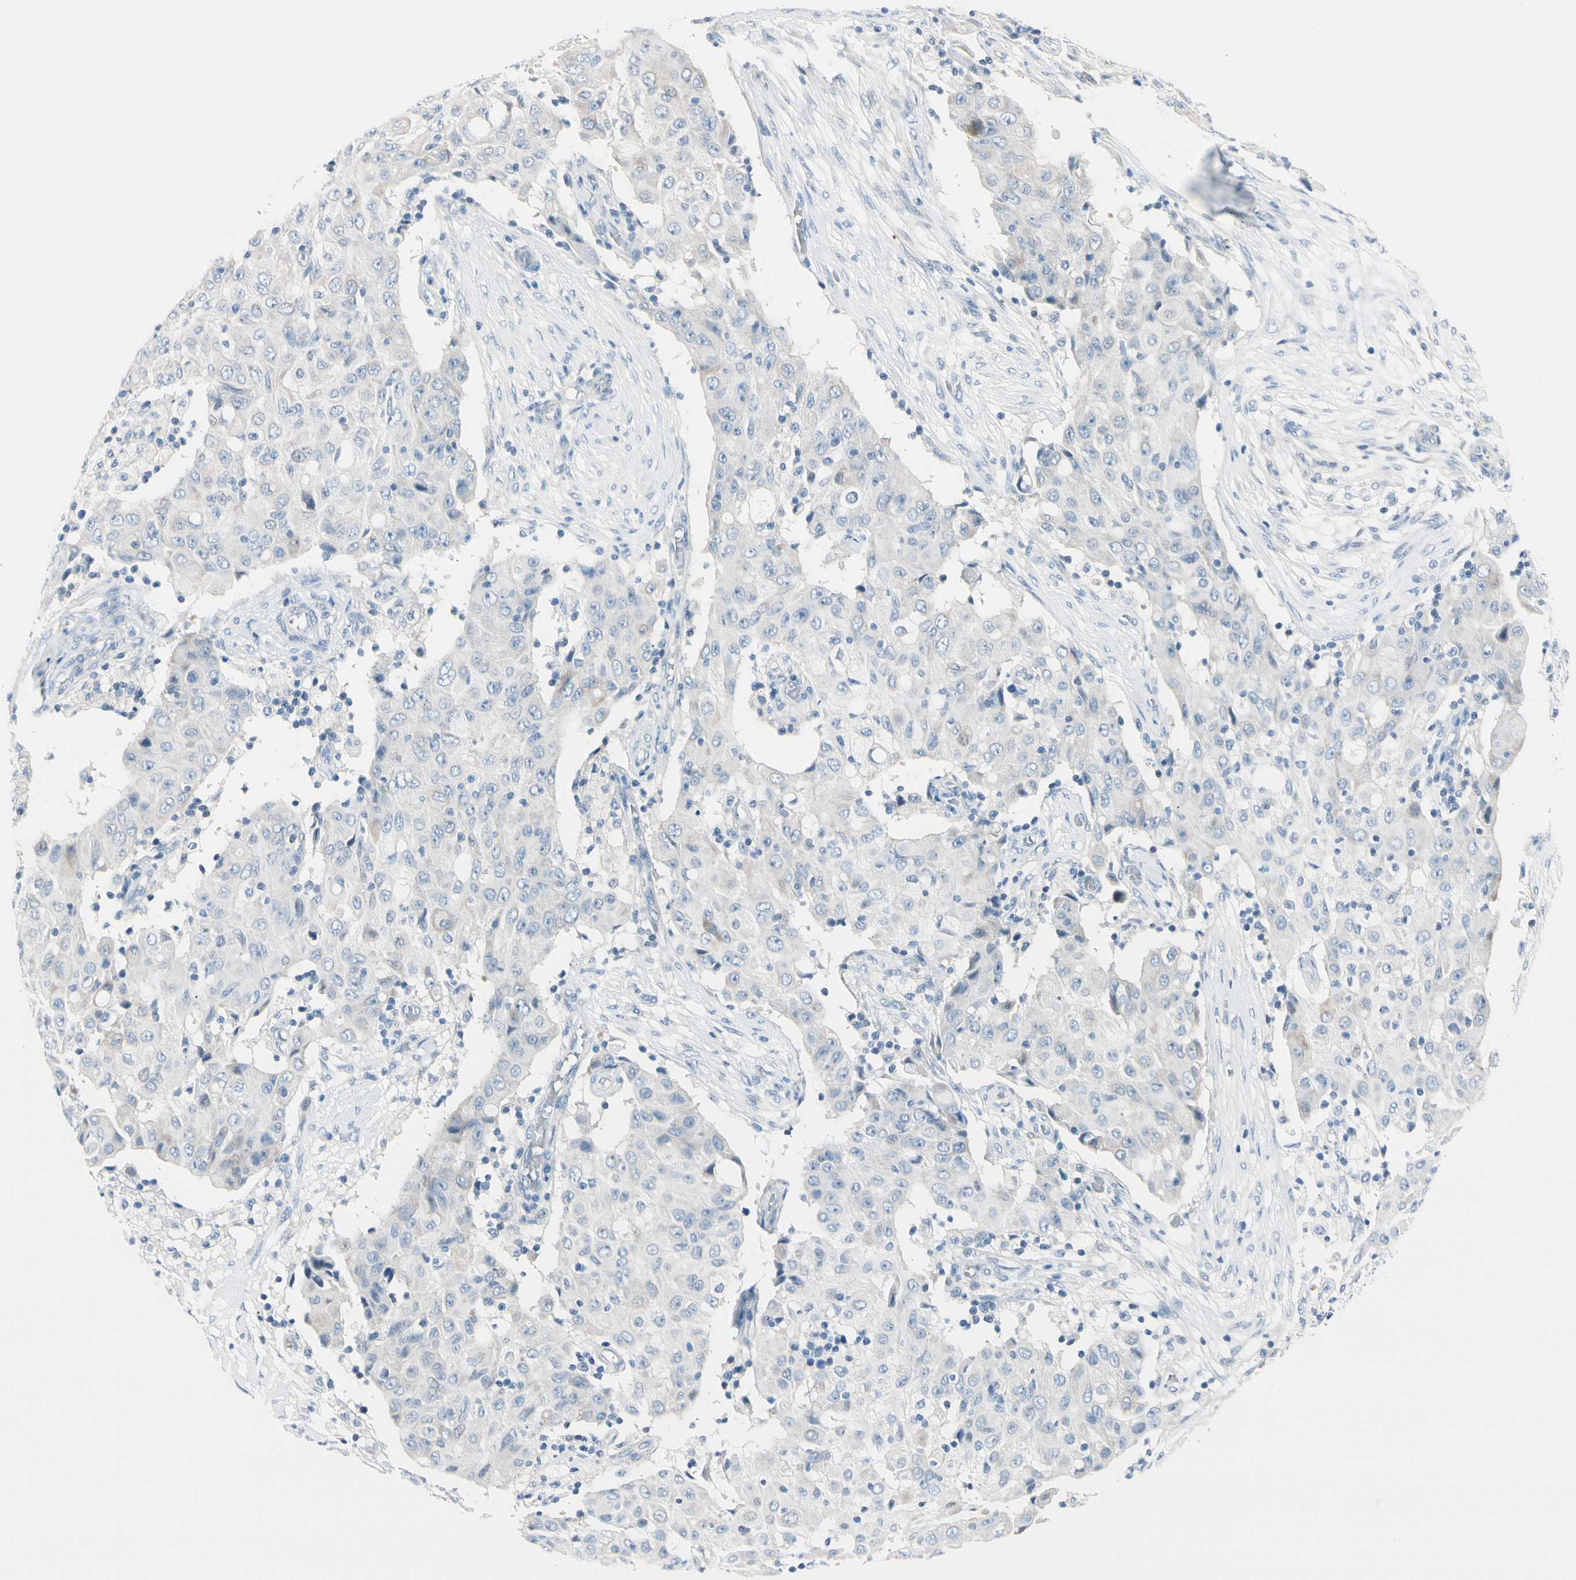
{"staining": {"intensity": "negative", "quantity": "none", "location": "none"}, "tissue": "ovarian cancer", "cell_type": "Tumor cells", "image_type": "cancer", "snomed": [{"axis": "morphology", "description": "Carcinoma, endometroid"}, {"axis": "topography", "description": "Ovary"}], "caption": "Human ovarian cancer (endometroid carcinoma) stained for a protein using immunohistochemistry (IHC) demonstrates no staining in tumor cells.", "gene": "PEBP1", "patient": {"sex": "female", "age": 42}}